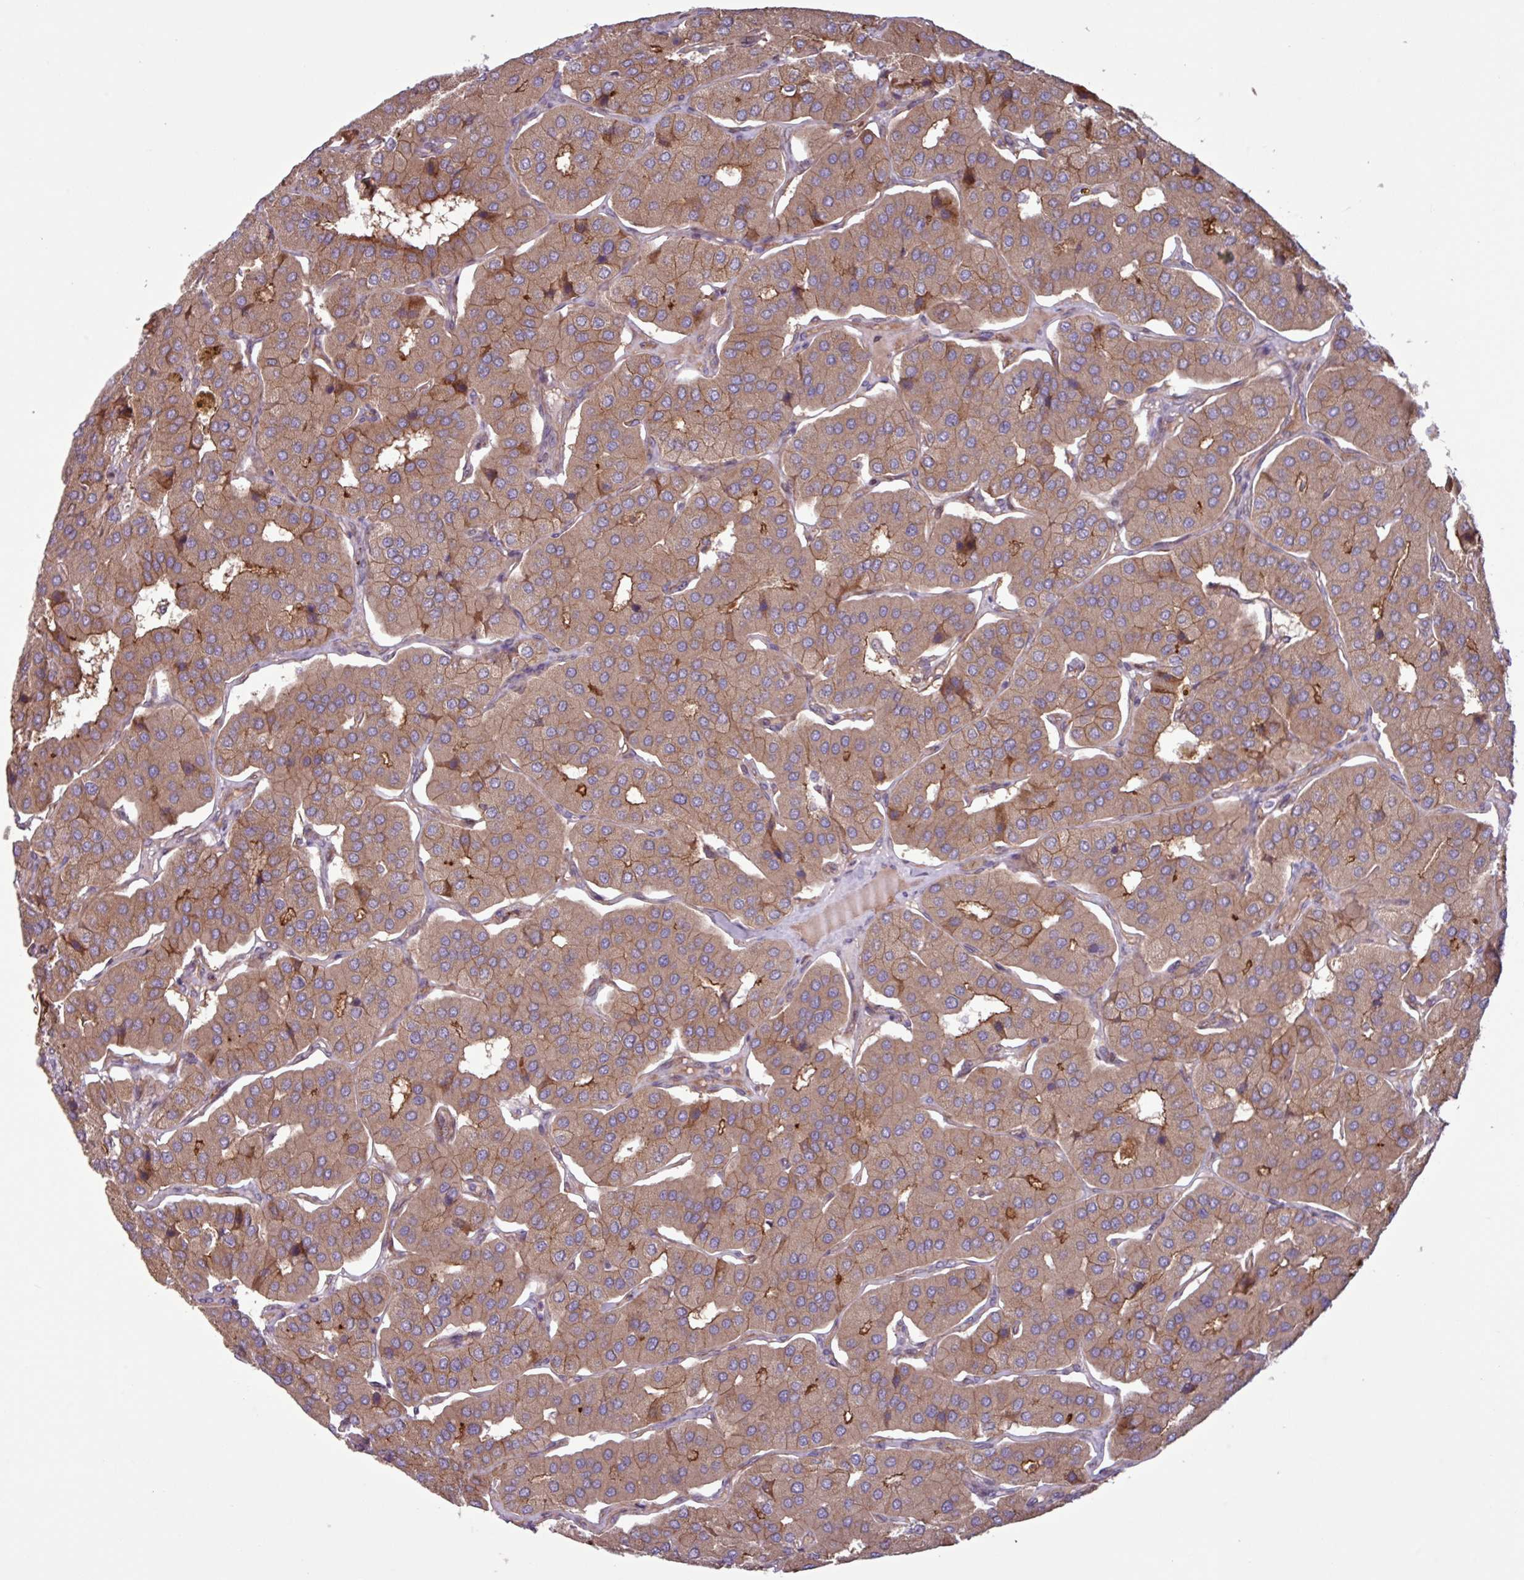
{"staining": {"intensity": "moderate", "quantity": ">75%", "location": "cytoplasmic/membranous"}, "tissue": "parathyroid gland", "cell_type": "Glandular cells", "image_type": "normal", "snomed": [{"axis": "morphology", "description": "Normal tissue, NOS"}, {"axis": "morphology", "description": "Adenoma, NOS"}, {"axis": "topography", "description": "Parathyroid gland"}], "caption": "An image showing moderate cytoplasmic/membranous expression in about >75% of glandular cells in unremarkable parathyroid gland, as visualized by brown immunohistochemical staining.", "gene": "PDPR", "patient": {"sex": "female", "age": 86}}